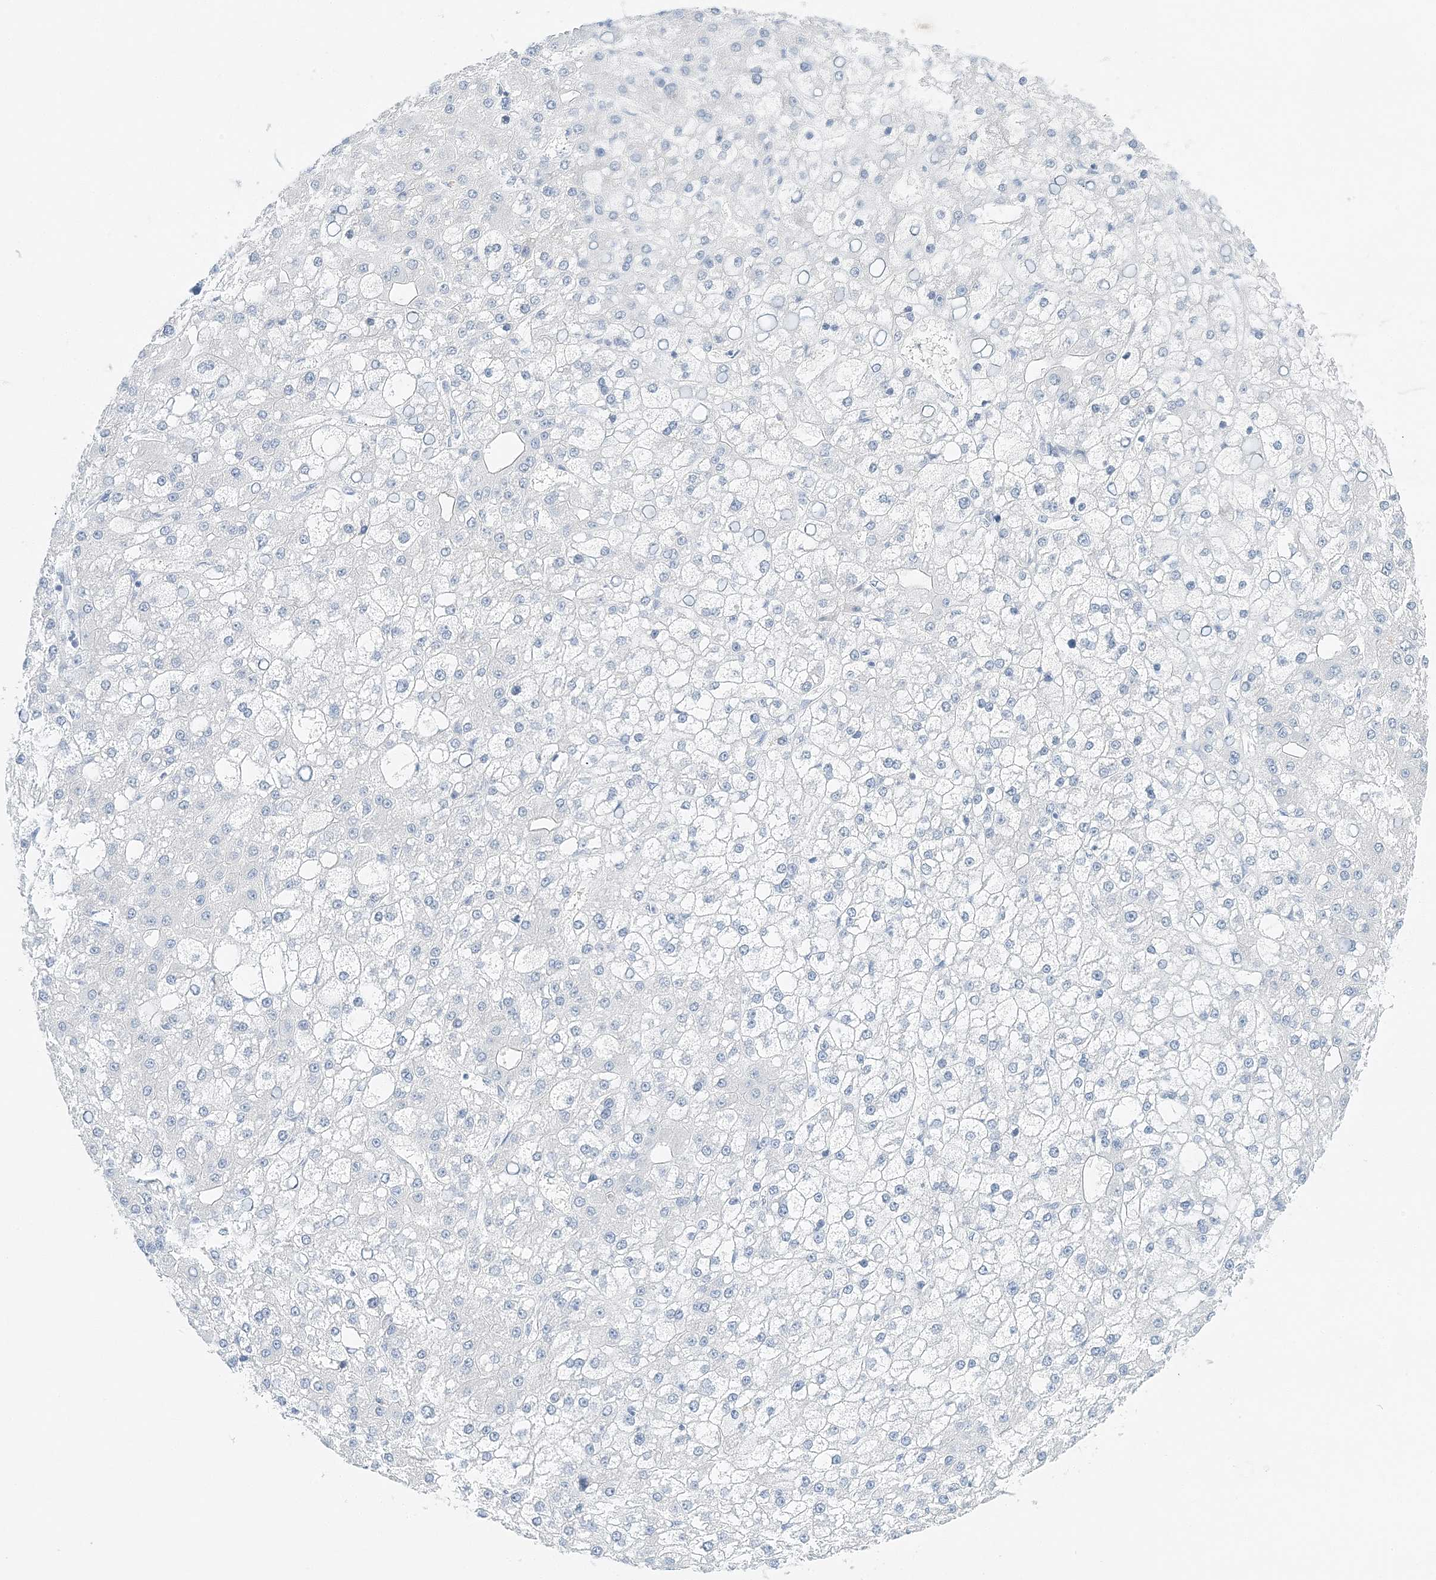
{"staining": {"intensity": "negative", "quantity": "none", "location": "none"}, "tissue": "liver cancer", "cell_type": "Tumor cells", "image_type": "cancer", "snomed": [{"axis": "morphology", "description": "Carcinoma, Hepatocellular, NOS"}, {"axis": "topography", "description": "Liver"}], "caption": "The photomicrograph shows no significant staining in tumor cells of hepatocellular carcinoma (liver). Nuclei are stained in blue.", "gene": "VILL", "patient": {"sex": "male", "age": 67}}